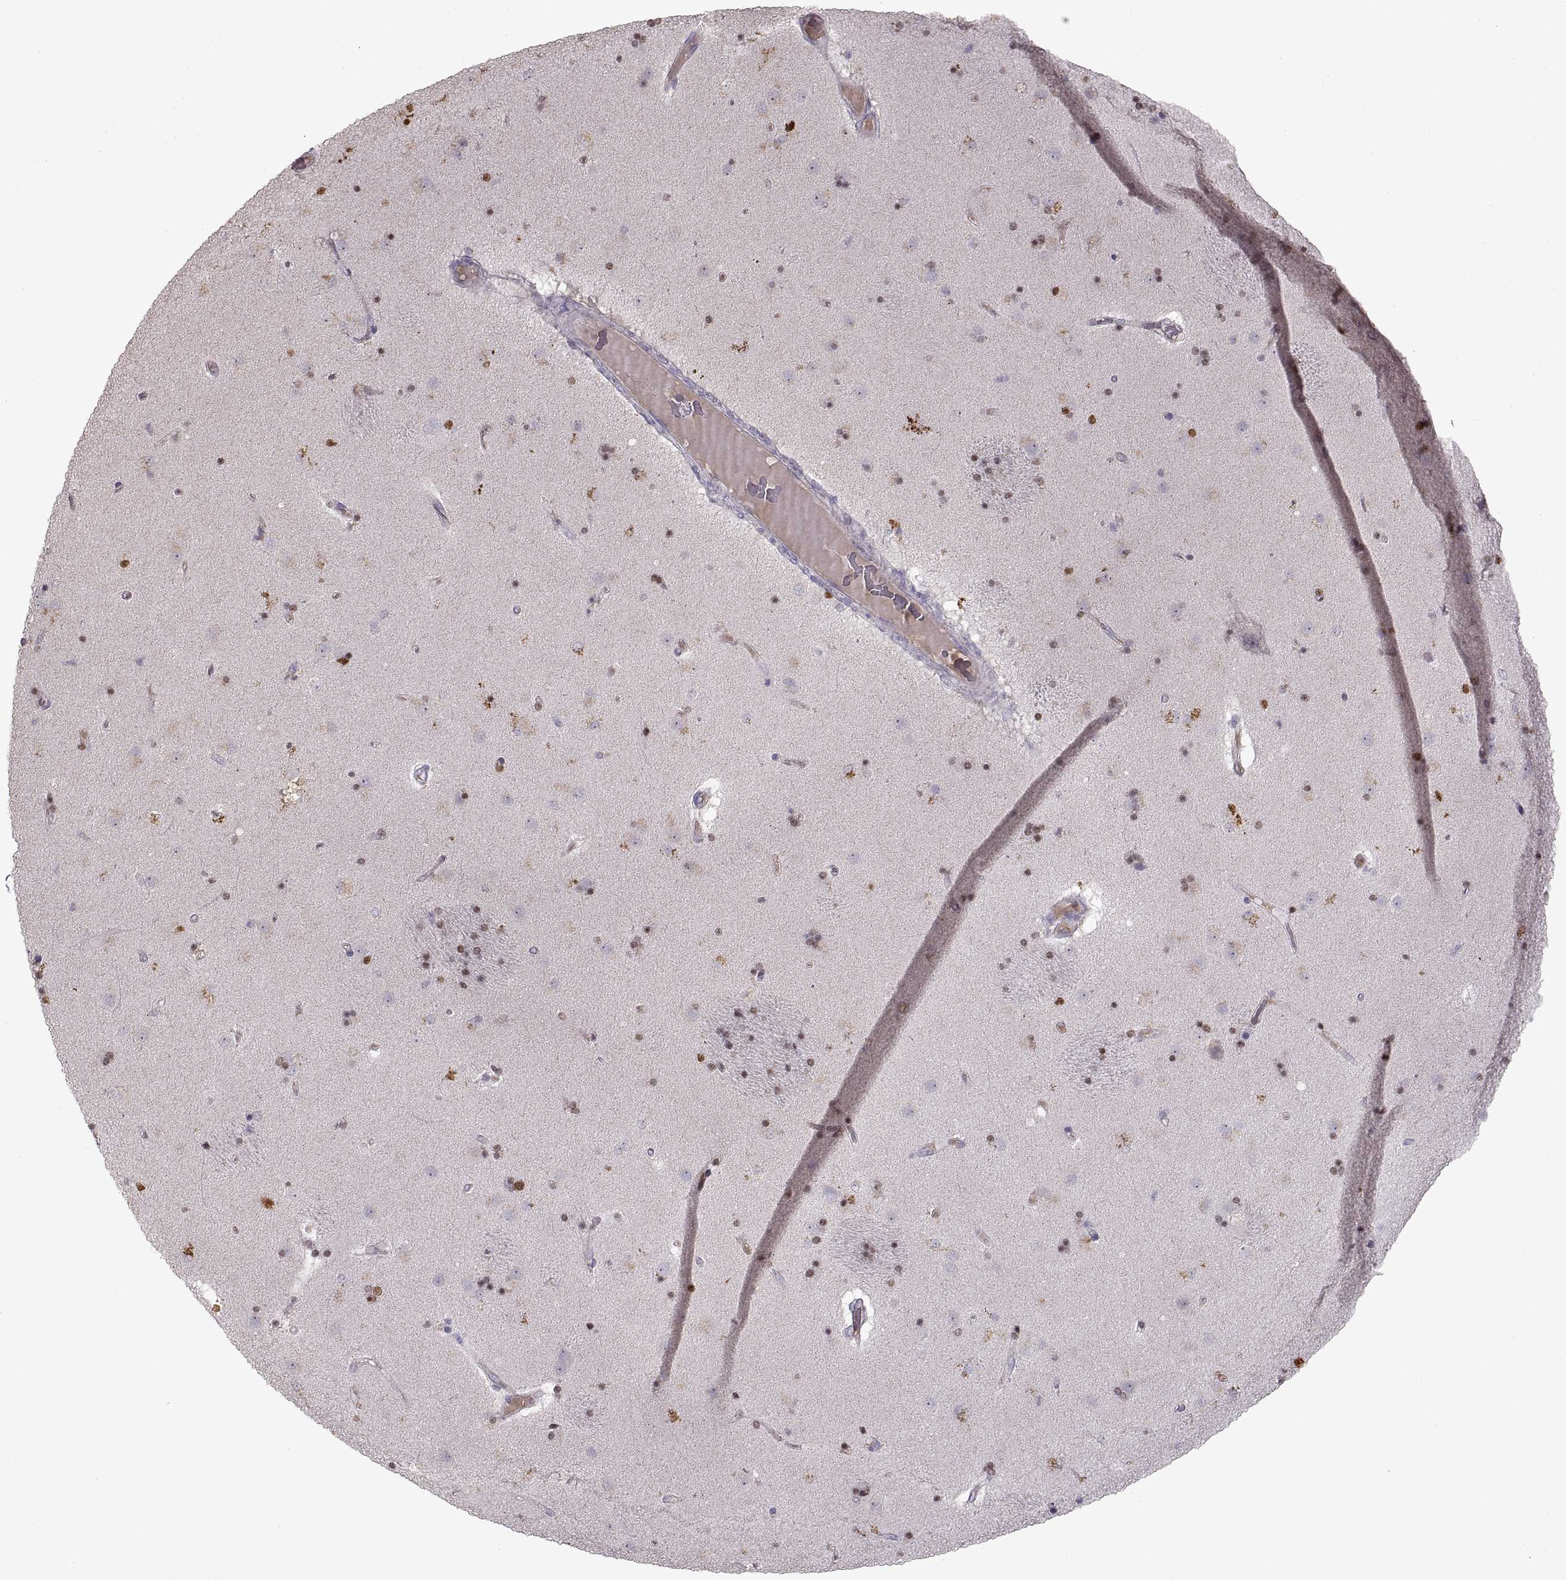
{"staining": {"intensity": "moderate", "quantity": "<25%", "location": "nuclear"}, "tissue": "caudate", "cell_type": "Glial cells", "image_type": "normal", "snomed": [{"axis": "morphology", "description": "Normal tissue, NOS"}, {"axis": "topography", "description": "Lateral ventricle wall"}], "caption": "A high-resolution histopathology image shows immunohistochemistry staining of normal caudate, which reveals moderate nuclear expression in about <25% of glial cells.", "gene": "ADAM11", "patient": {"sex": "male", "age": 54}}